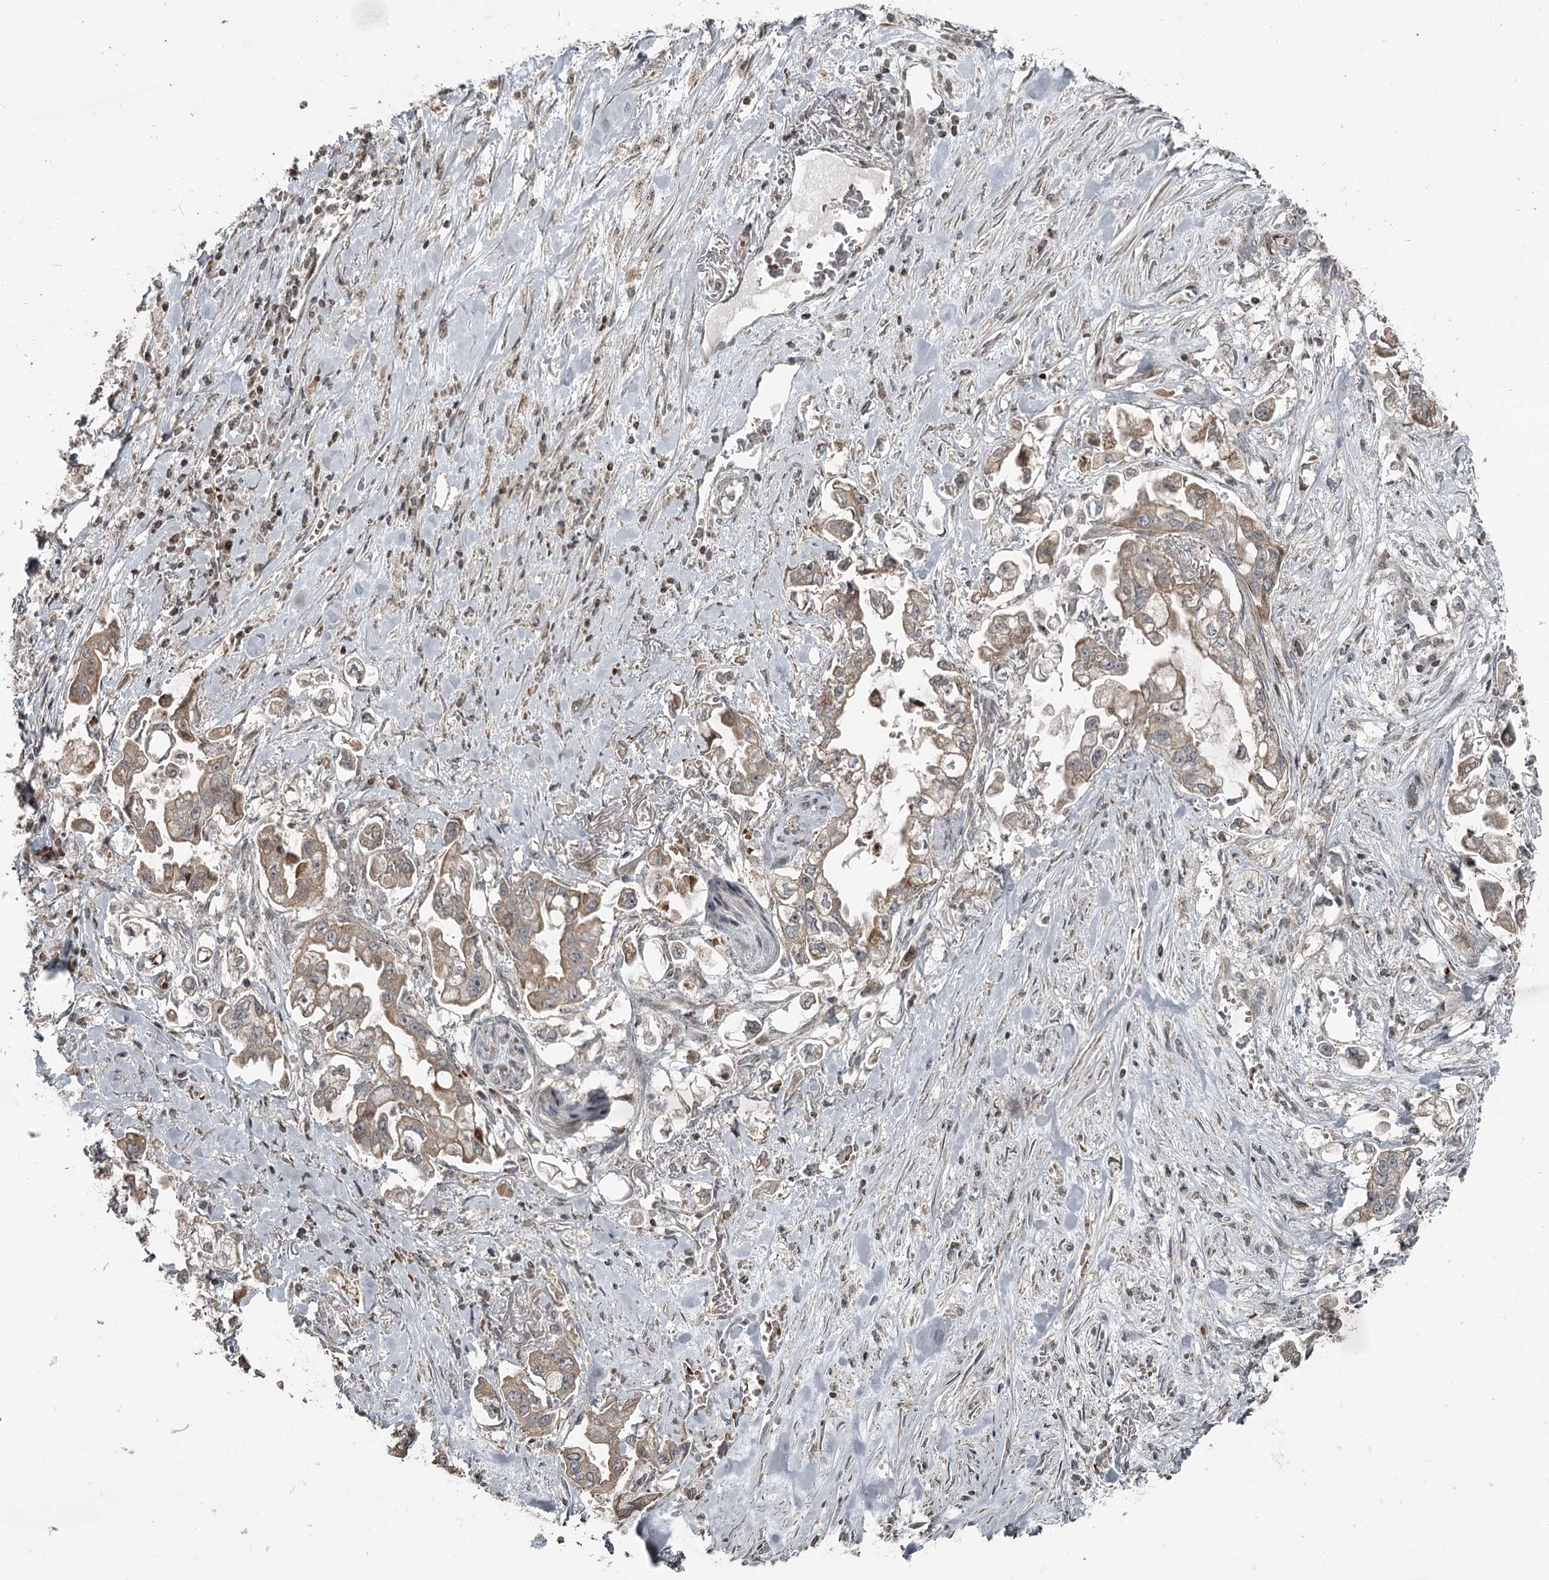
{"staining": {"intensity": "weak", "quantity": ">75%", "location": "cytoplasmic/membranous"}, "tissue": "stomach cancer", "cell_type": "Tumor cells", "image_type": "cancer", "snomed": [{"axis": "morphology", "description": "Adenocarcinoma, NOS"}, {"axis": "topography", "description": "Stomach"}], "caption": "Immunohistochemical staining of stomach adenocarcinoma shows low levels of weak cytoplasmic/membranous protein expression in about >75% of tumor cells. (IHC, brightfield microscopy, high magnification).", "gene": "RASSF8", "patient": {"sex": "male", "age": 62}}